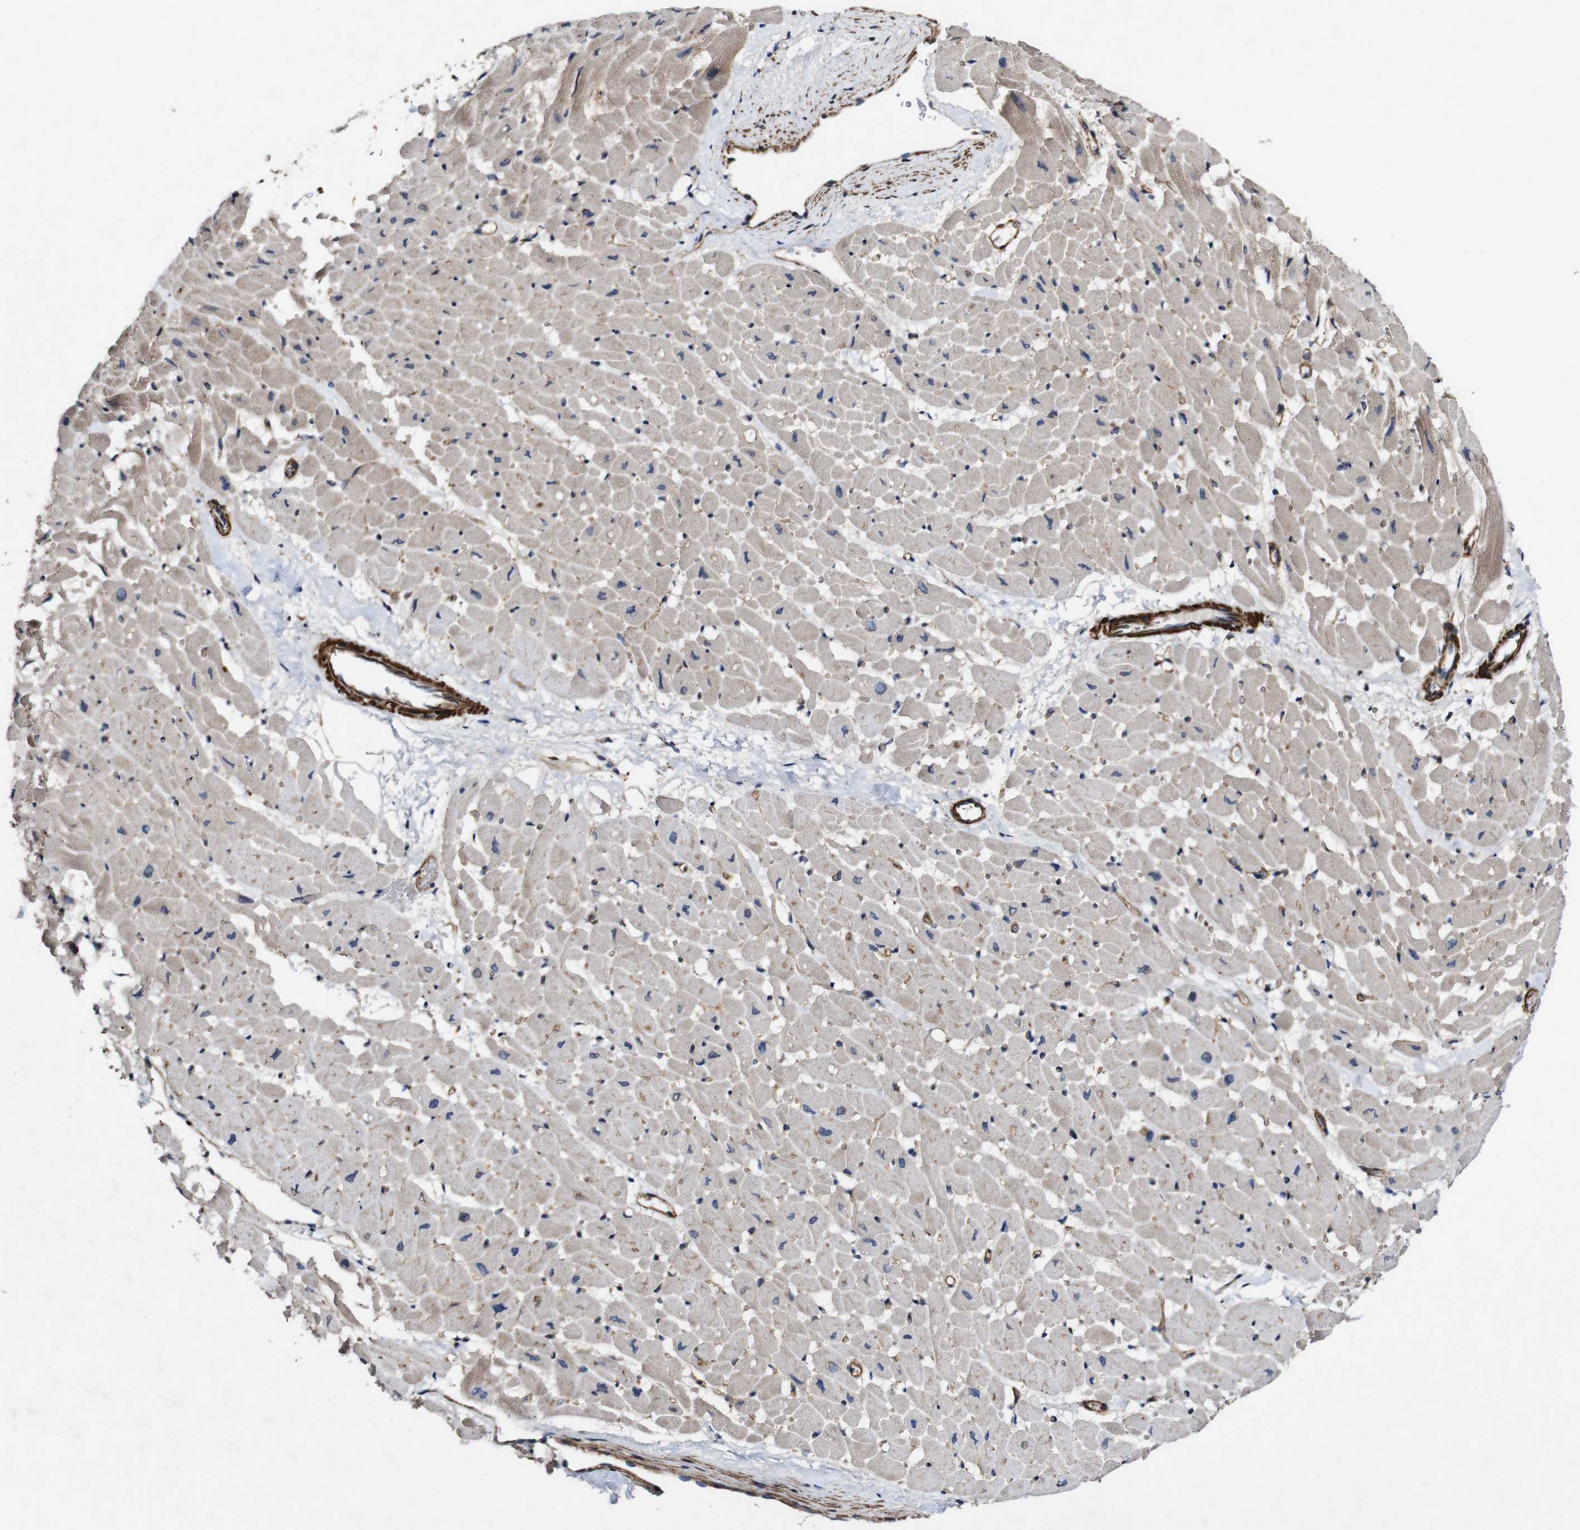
{"staining": {"intensity": "moderate", "quantity": "<25%", "location": "cytoplasmic/membranous"}, "tissue": "heart muscle", "cell_type": "Cardiomyocytes", "image_type": "normal", "snomed": [{"axis": "morphology", "description": "Normal tissue, NOS"}, {"axis": "topography", "description": "Heart"}], "caption": "A brown stain labels moderate cytoplasmic/membranous expression of a protein in cardiomyocytes of unremarkable heart muscle.", "gene": "GSDME", "patient": {"sex": "male", "age": 45}}